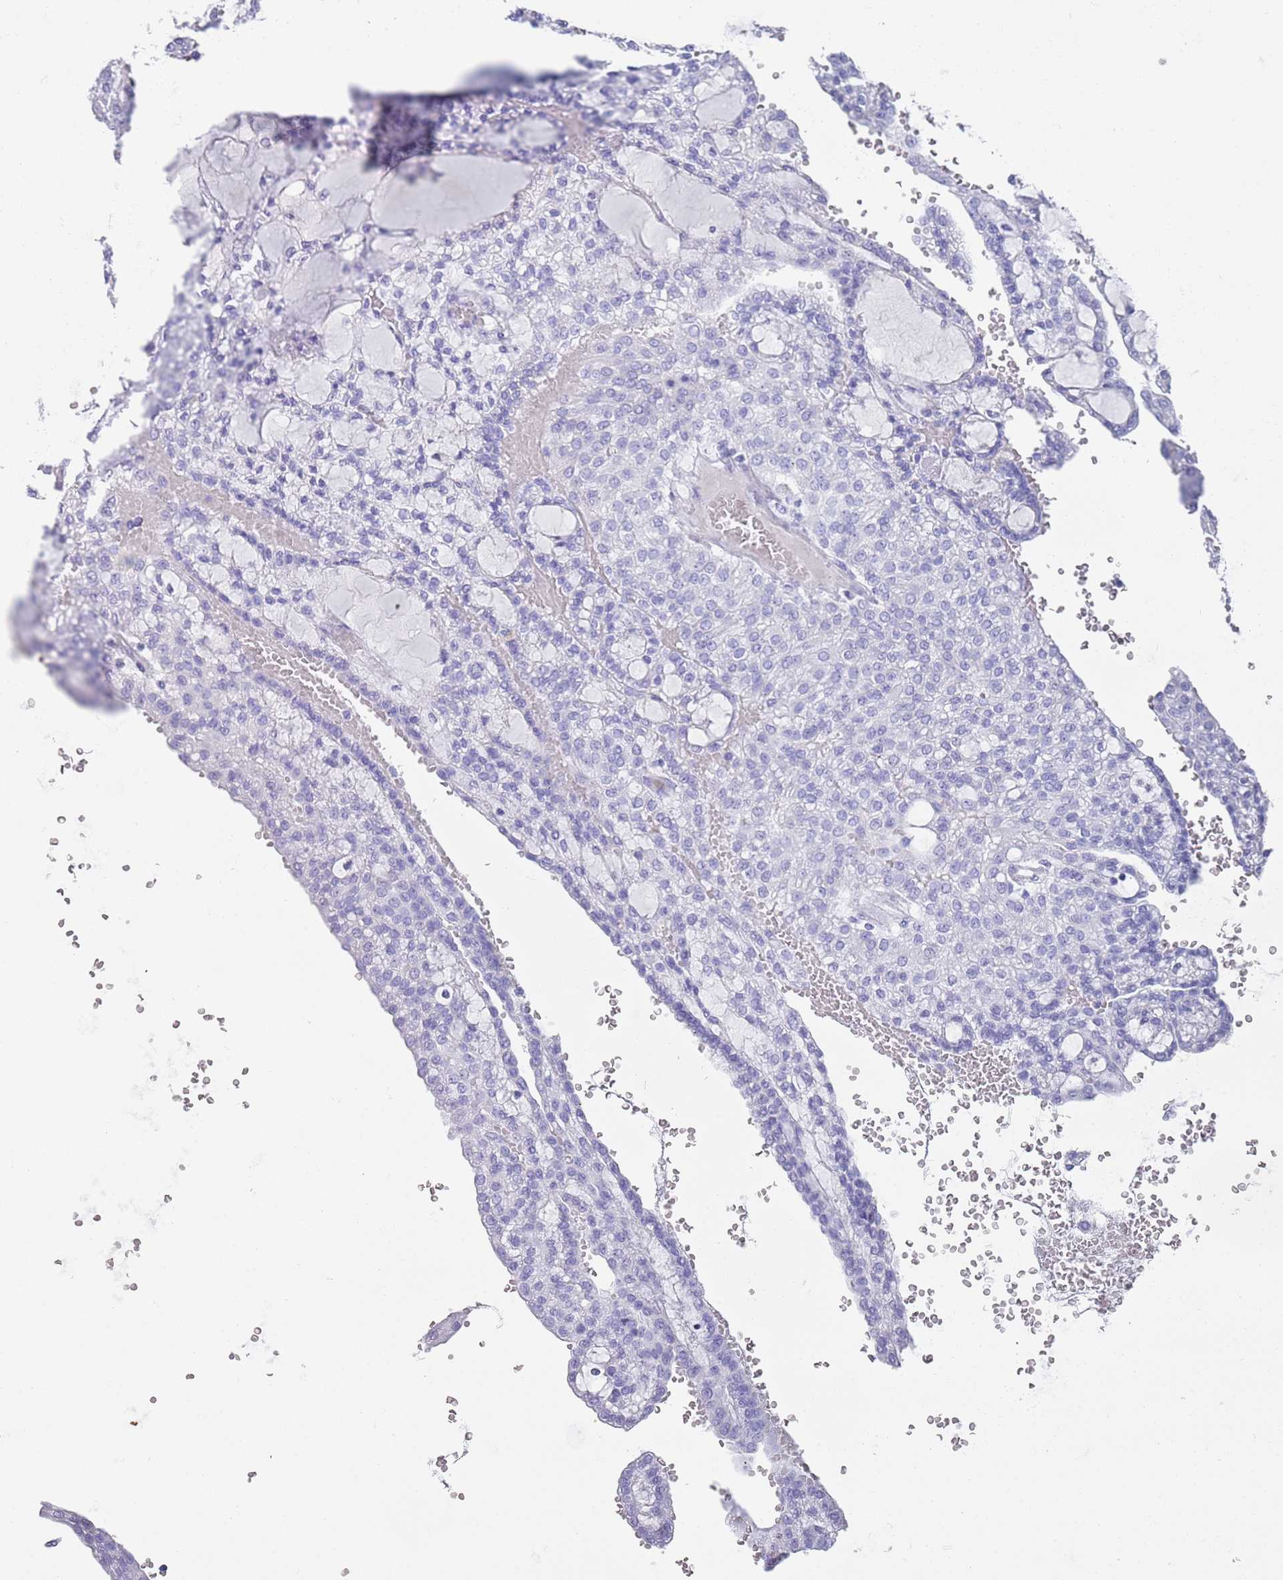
{"staining": {"intensity": "negative", "quantity": "none", "location": "none"}, "tissue": "renal cancer", "cell_type": "Tumor cells", "image_type": "cancer", "snomed": [{"axis": "morphology", "description": "Adenocarcinoma, NOS"}, {"axis": "topography", "description": "Kidney"}], "caption": "An IHC histopathology image of renal adenocarcinoma is shown. There is no staining in tumor cells of renal adenocarcinoma.", "gene": "MYADML2", "patient": {"sex": "male", "age": 63}}